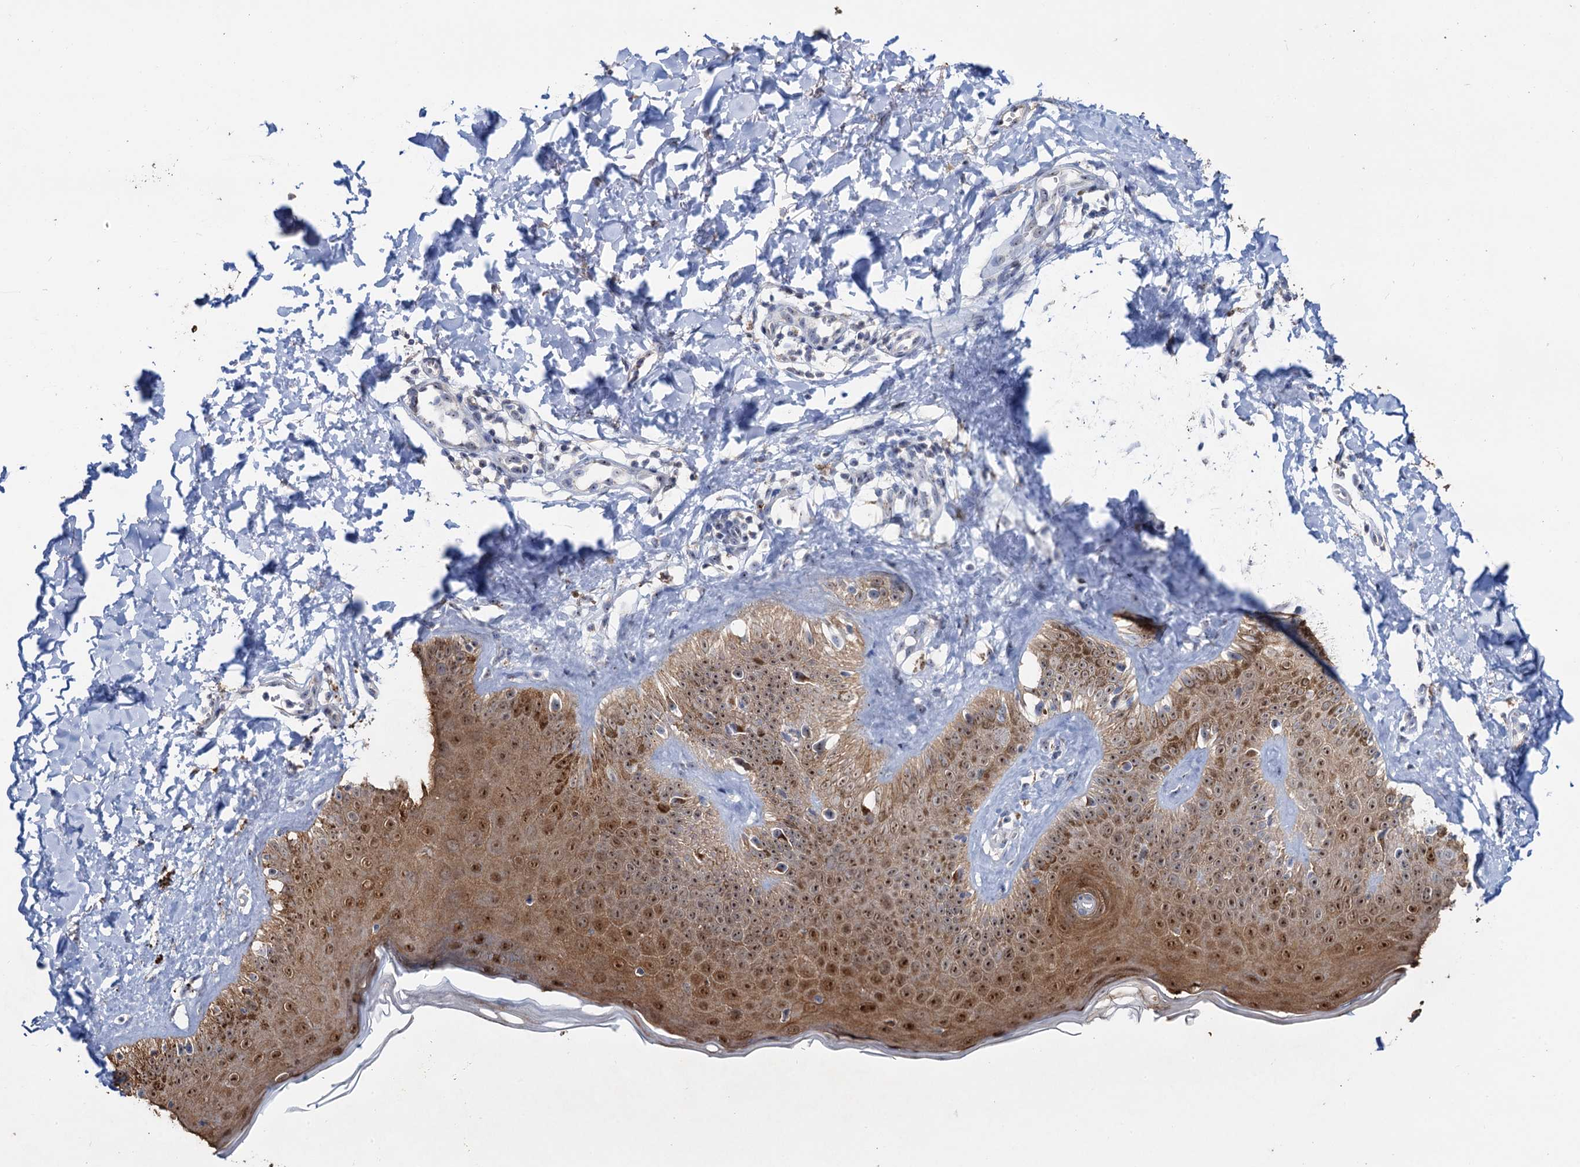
{"staining": {"intensity": "negative", "quantity": "none", "location": "none"}, "tissue": "skin", "cell_type": "Fibroblasts", "image_type": "normal", "snomed": [{"axis": "morphology", "description": "Normal tissue, NOS"}, {"axis": "topography", "description": "Skin"}], "caption": "Fibroblasts are negative for brown protein staining in benign skin. Nuclei are stained in blue.", "gene": "C2CD3", "patient": {"sex": "male", "age": 52}}